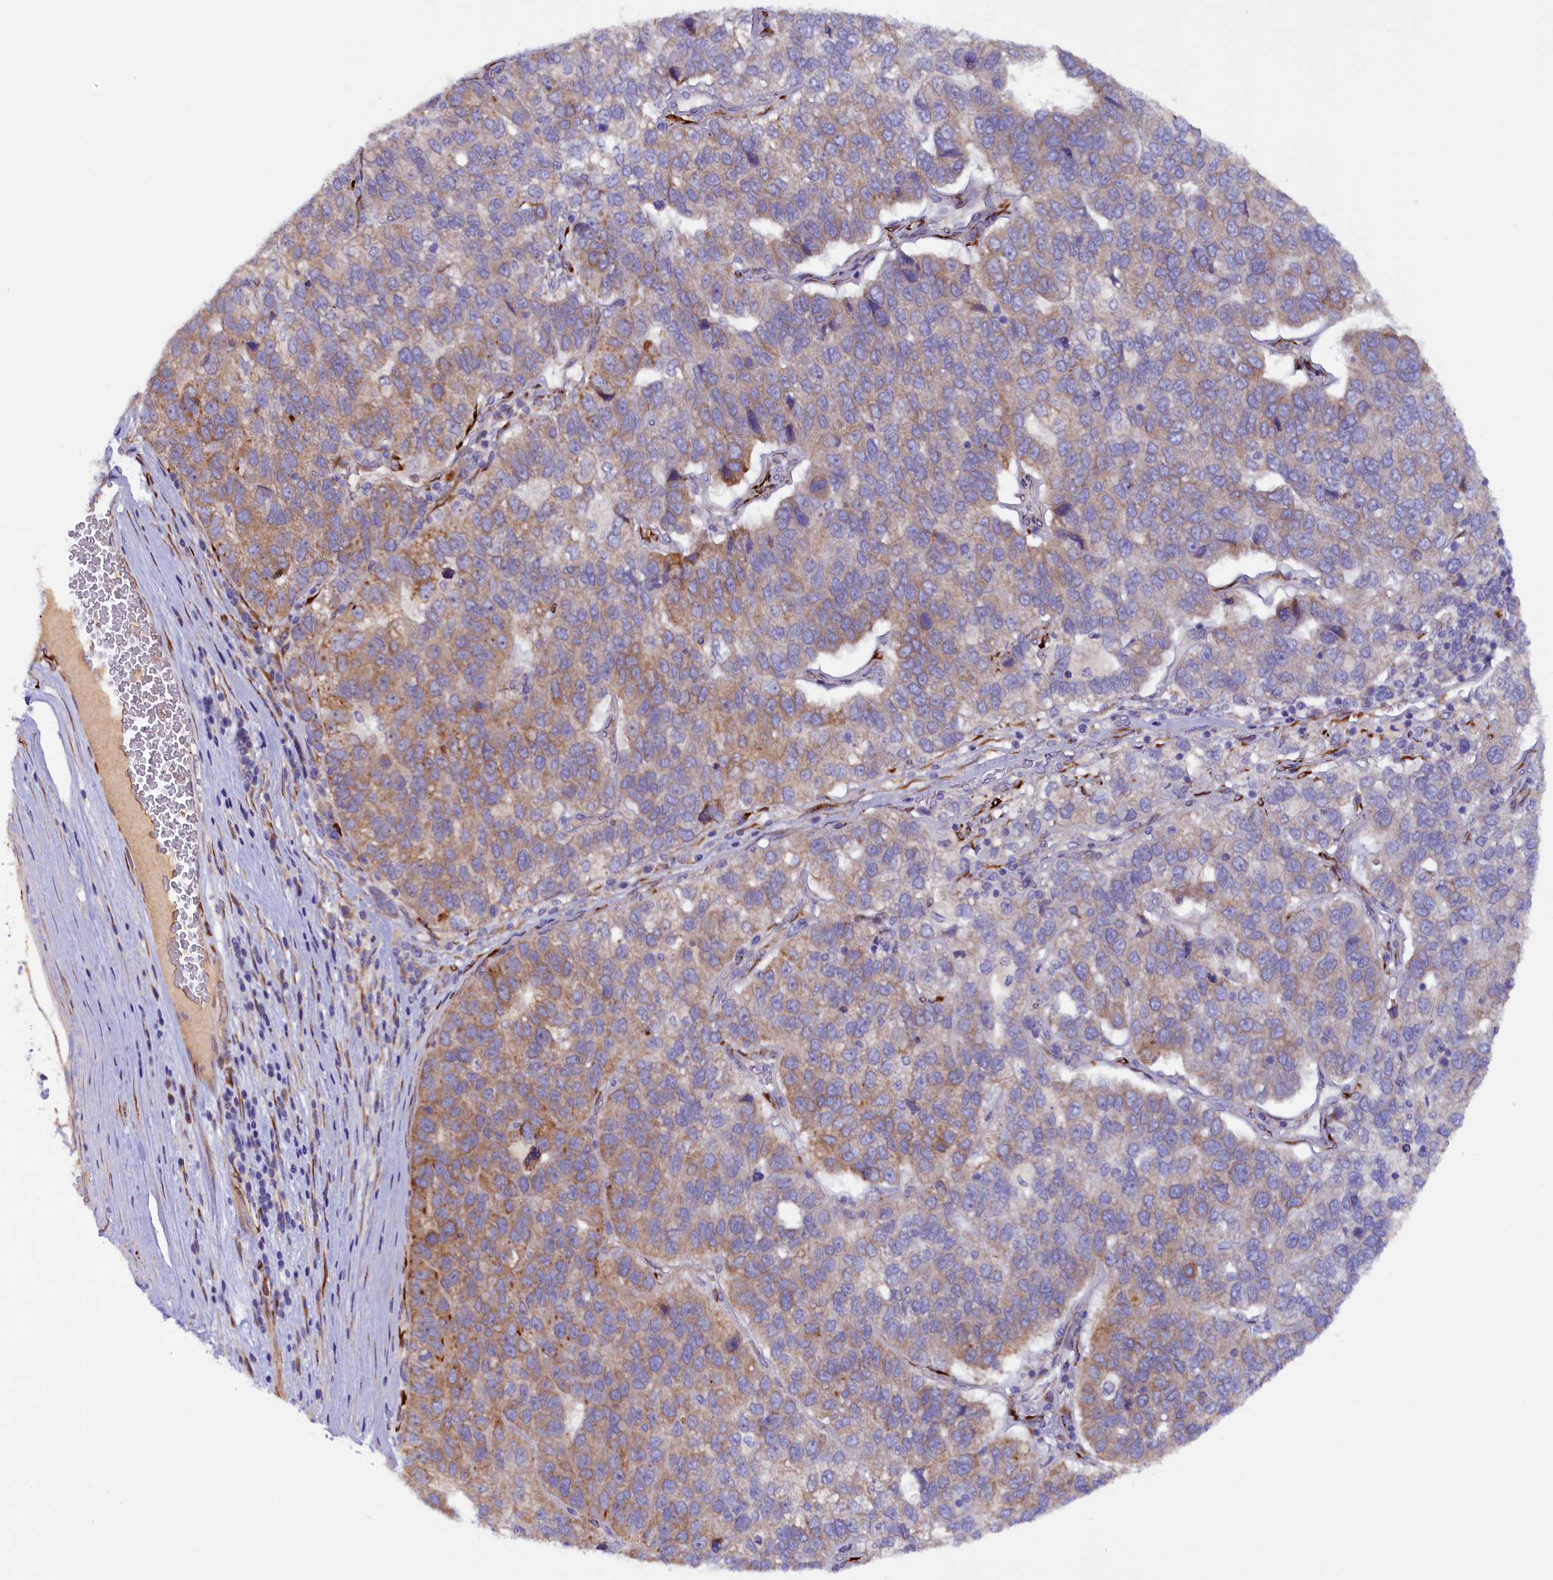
{"staining": {"intensity": "moderate", "quantity": "<25%", "location": "cytoplasmic/membranous"}, "tissue": "pancreatic cancer", "cell_type": "Tumor cells", "image_type": "cancer", "snomed": [{"axis": "morphology", "description": "Adenocarcinoma, NOS"}, {"axis": "topography", "description": "Pancreas"}], "caption": "Brown immunohistochemical staining in adenocarcinoma (pancreatic) reveals moderate cytoplasmic/membranous expression in approximately <25% of tumor cells. The staining was performed using DAB (3,3'-diaminobenzidine), with brown indicating positive protein expression. Nuclei are stained blue with hematoxylin.", "gene": "ARRDC4", "patient": {"sex": "female", "age": 61}}